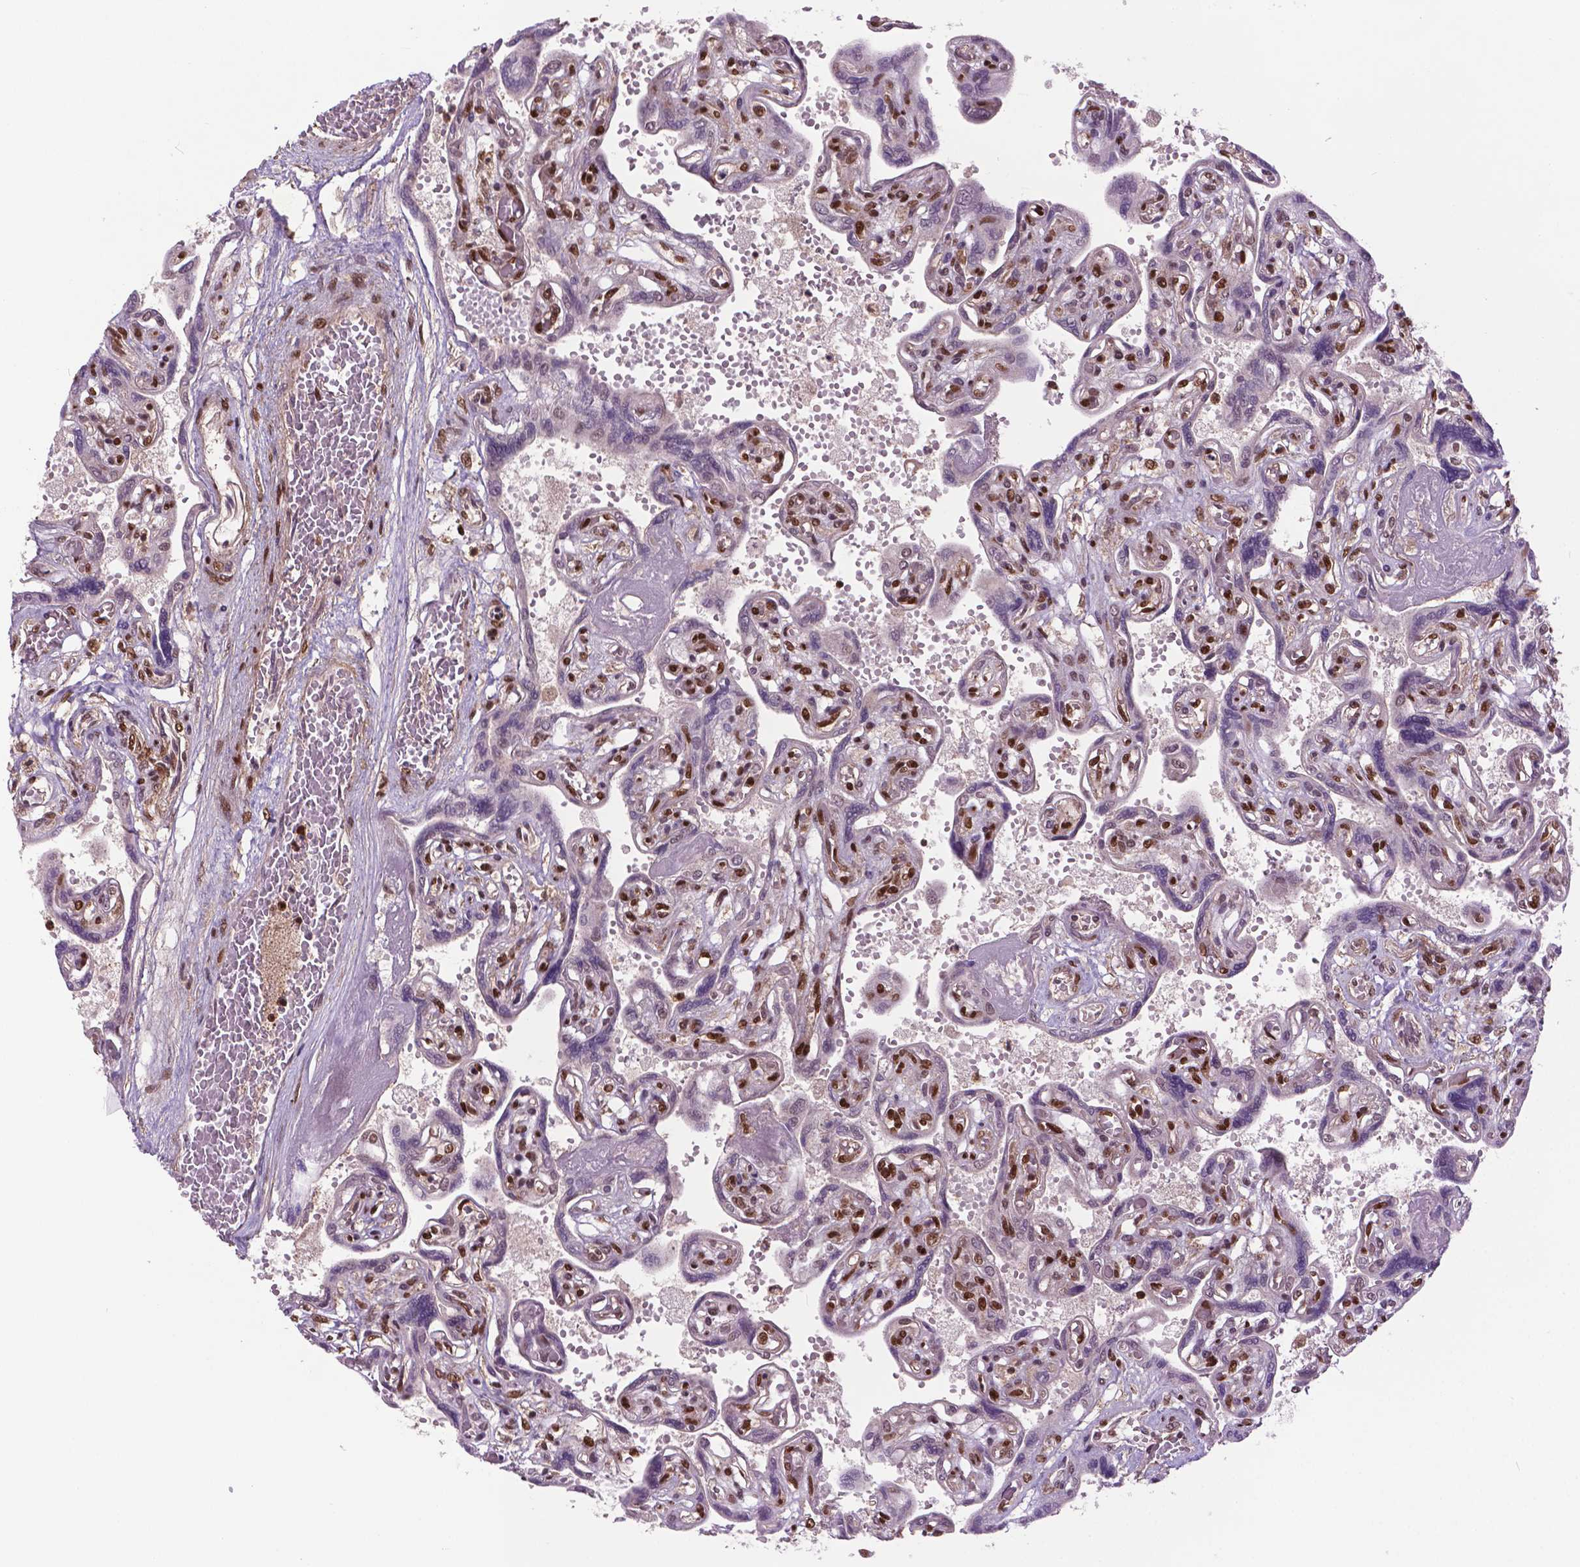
{"staining": {"intensity": "strong", "quantity": ">75%", "location": "nuclear"}, "tissue": "placenta", "cell_type": "Decidual cells", "image_type": "normal", "snomed": [{"axis": "morphology", "description": "Normal tissue, NOS"}, {"axis": "topography", "description": "Placenta"}], "caption": "Immunohistochemistry (IHC) micrograph of benign placenta stained for a protein (brown), which demonstrates high levels of strong nuclear staining in approximately >75% of decidual cells.", "gene": "SIRT6", "patient": {"sex": "female", "age": 32}}